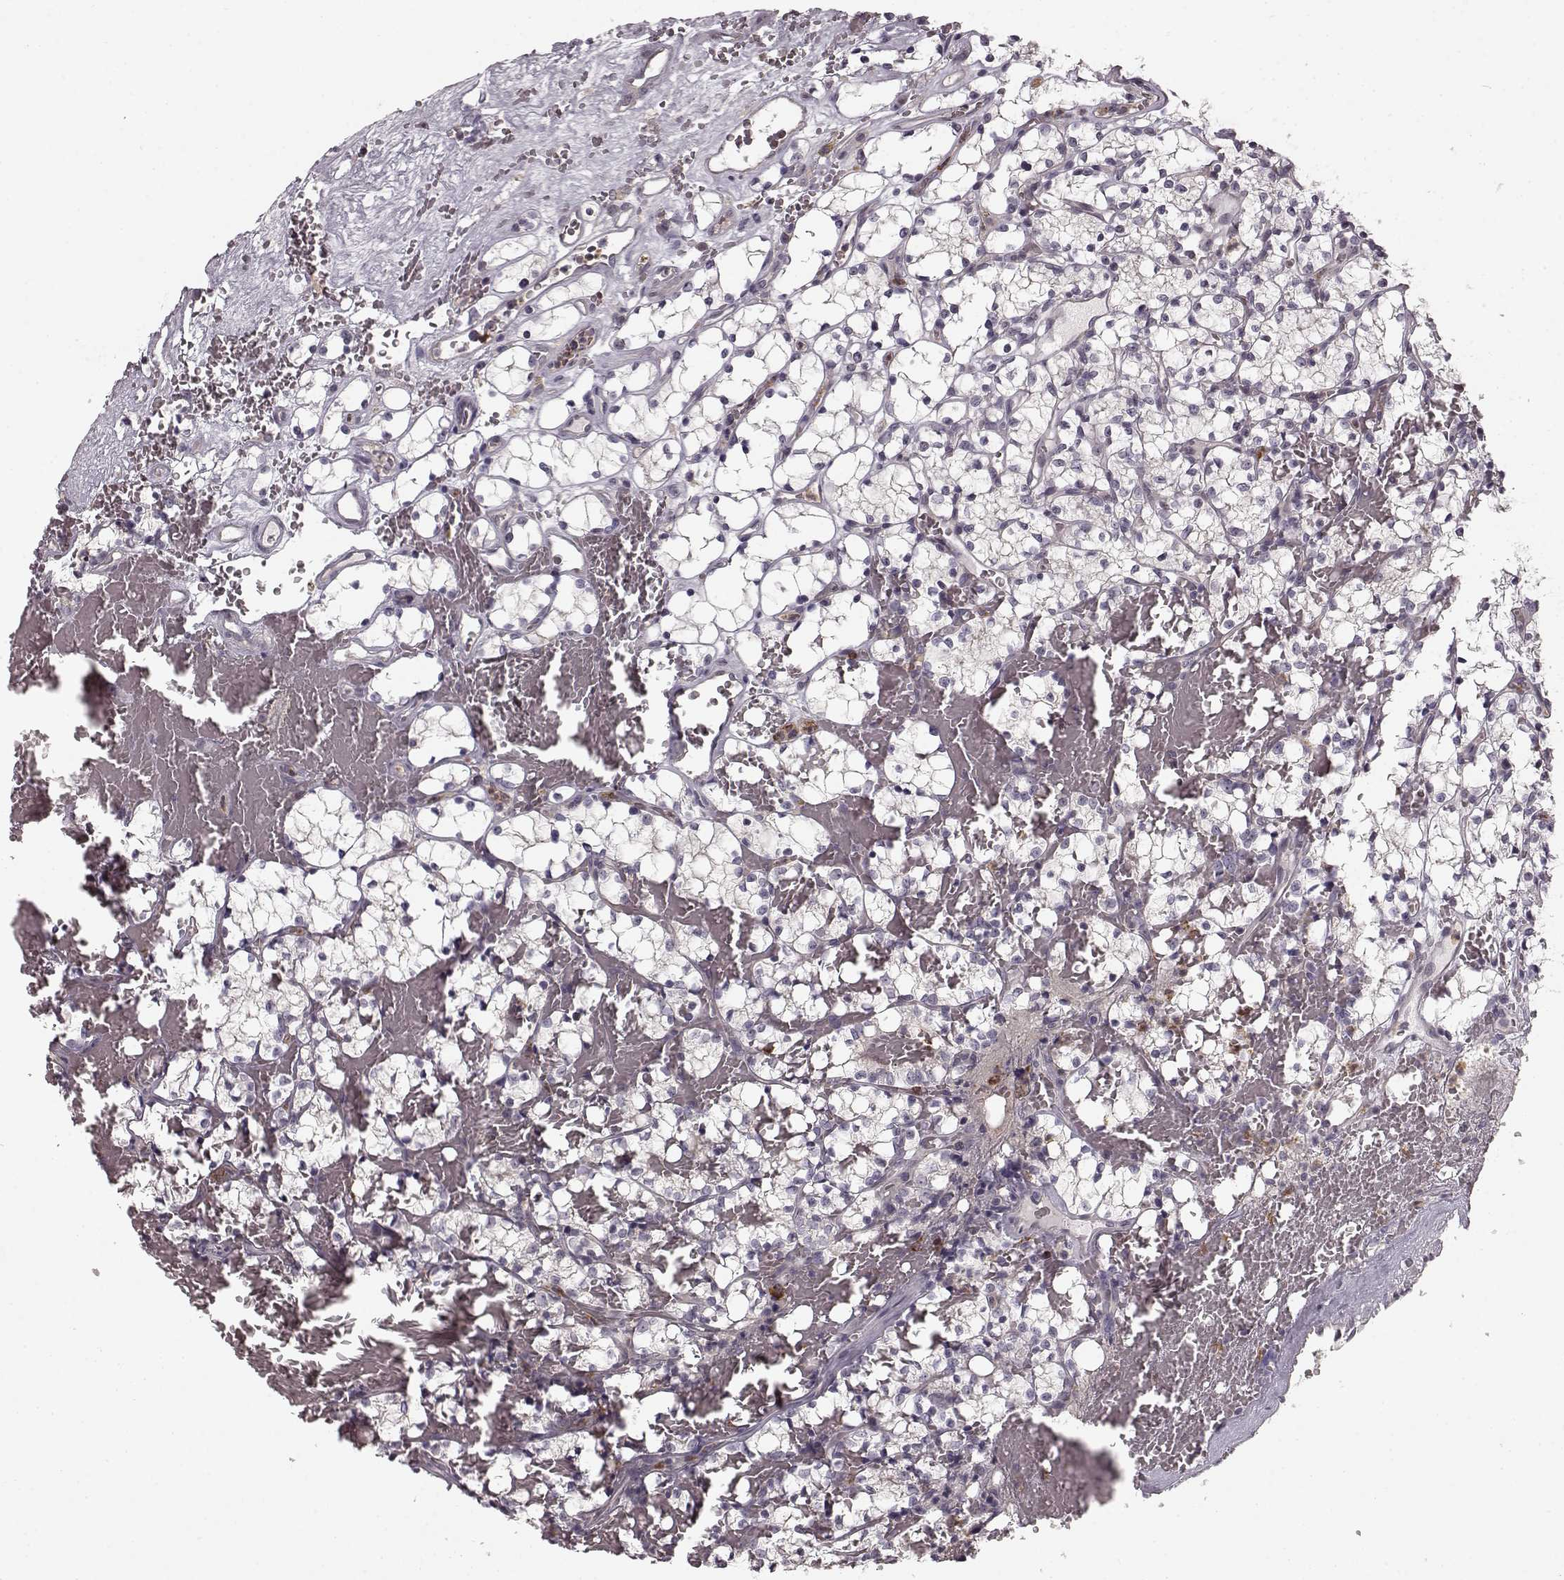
{"staining": {"intensity": "negative", "quantity": "none", "location": "none"}, "tissue": "renal cancer", "cell_type": "Tumor cells", "image_type": "cancer", "snomed": [{"axis": "morphology", "description": "Adenocarcinoma, NOS"}, {"axis": "topography", "description": "Kidney"}], "caption": "High magnification brightfield microscopy of renal cancer (adenocarcinoma) stained with DAB (3,3'-diaminobenzidine) (brown) and counterstained with hematoxylin (blue): tumor cells show no significant expression. Brightfield microscopy of IHC stained with DAB (3,3'-diaminobenzidine) (brown) and hematoxylin (blue), captured at high magnification.", "gene": "CHIT1", "patient": {"sex": "female", "age": 69}}